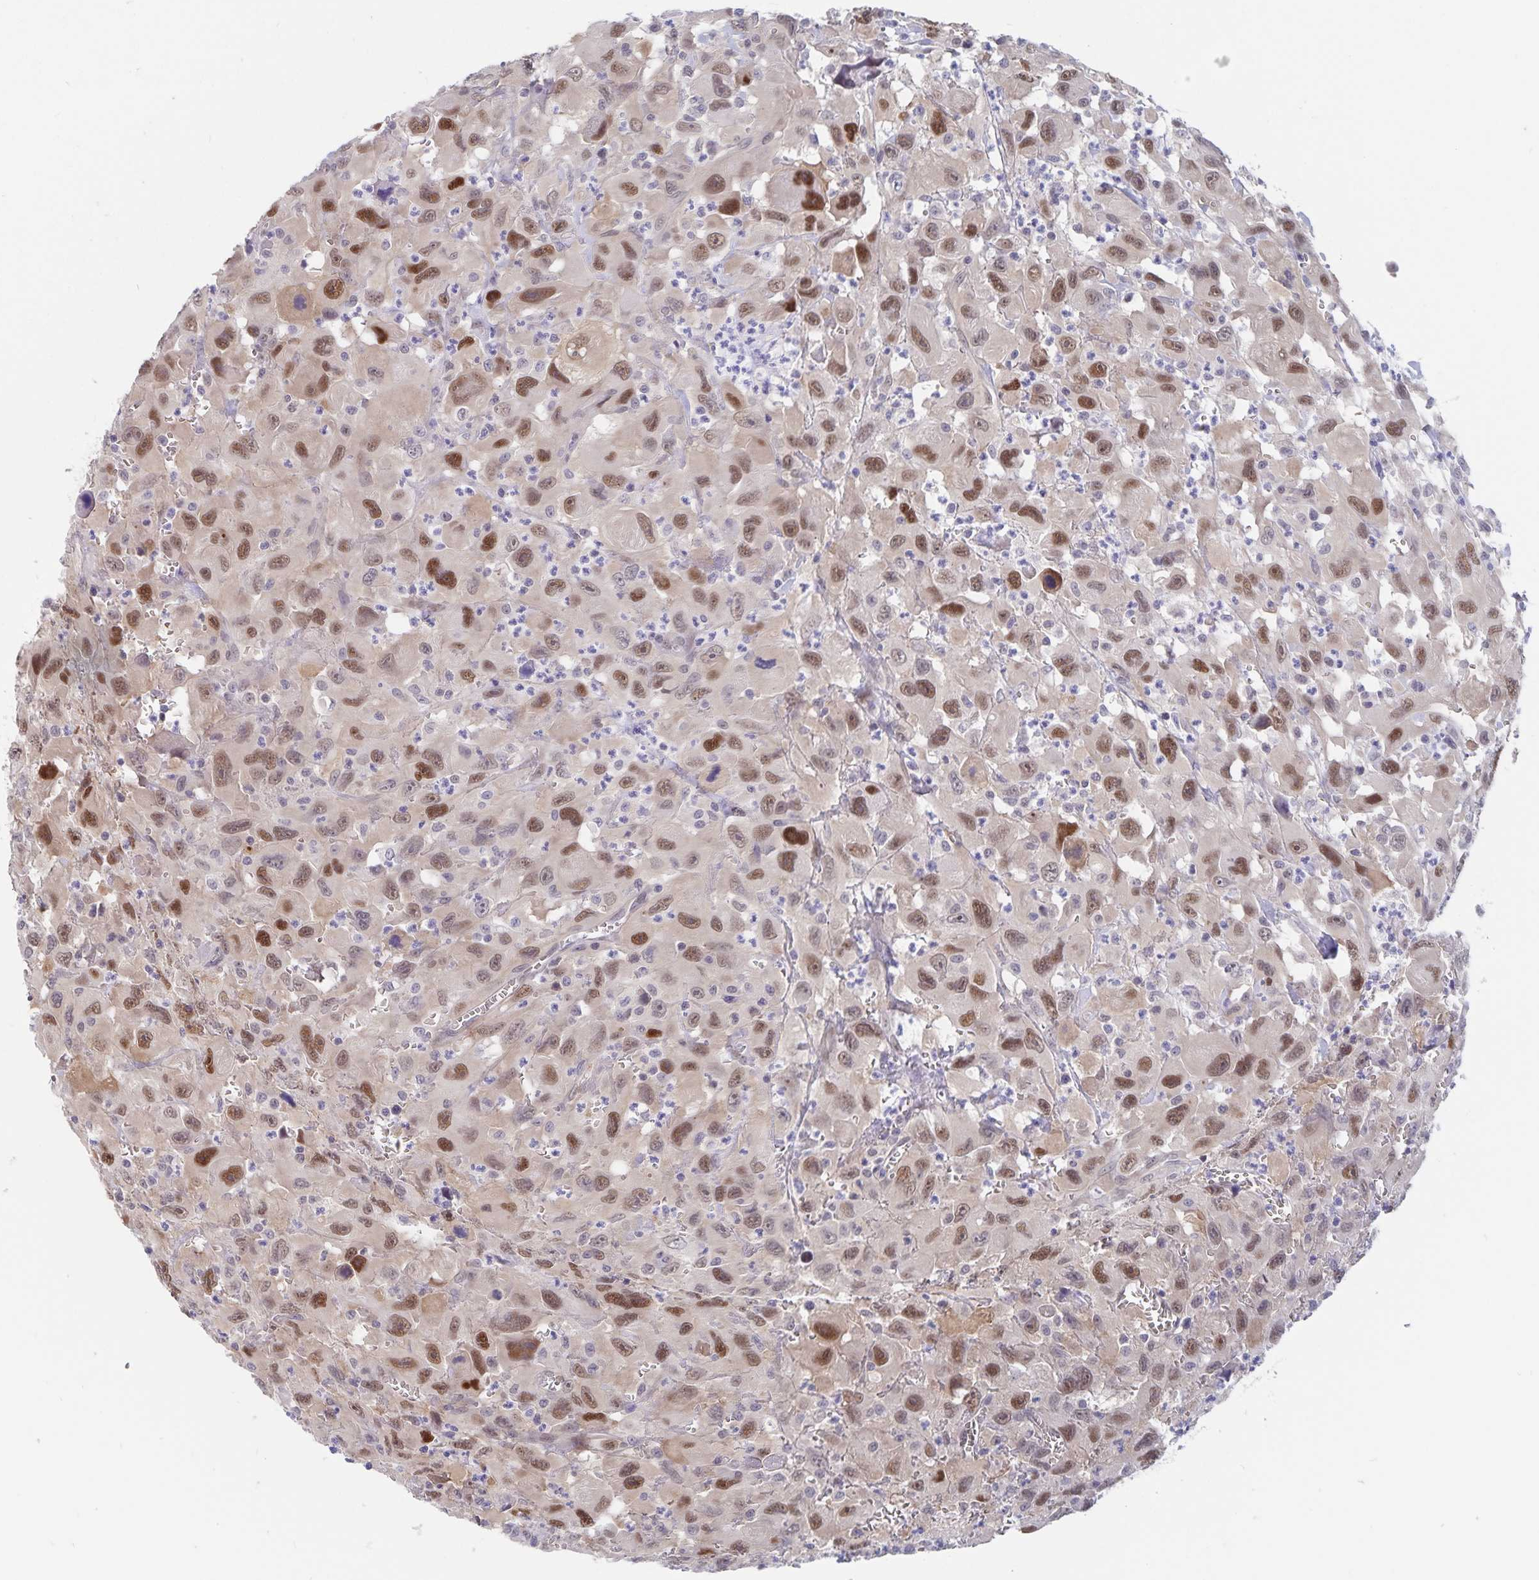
{"staining": {"intensity": "moderate", "quantity": ">75%", "location": "nuclear"}, "tissue": "head and neck cancer", "cell_type": "Tumor cells", "image_type": "cancer", "snomed": [{"axis": "morphology", "description": "Squamous cell carcinoma, NOS"}, {"axis": "morphology", "description": "Squamous cell carcinoma, metastatic, NOS"}, {"axis": "topography", "description": "Oral tissue"}, {"axis": "topography", "description": "Head-Neck"}], "caption": "IHC of metastatic squamous cell carcinoma (head and neck) reveals medium levels of moderate nuclear staining in about >75% of tumor cells. The staining is performed using DAB (3,3'-diaminobenzidine) brown chromogen to label protein expression. The nuclei are counter-stained blue using hematoxylin.", "gene": "BAG6", "patient": {"sex": "female", "age": 85}}